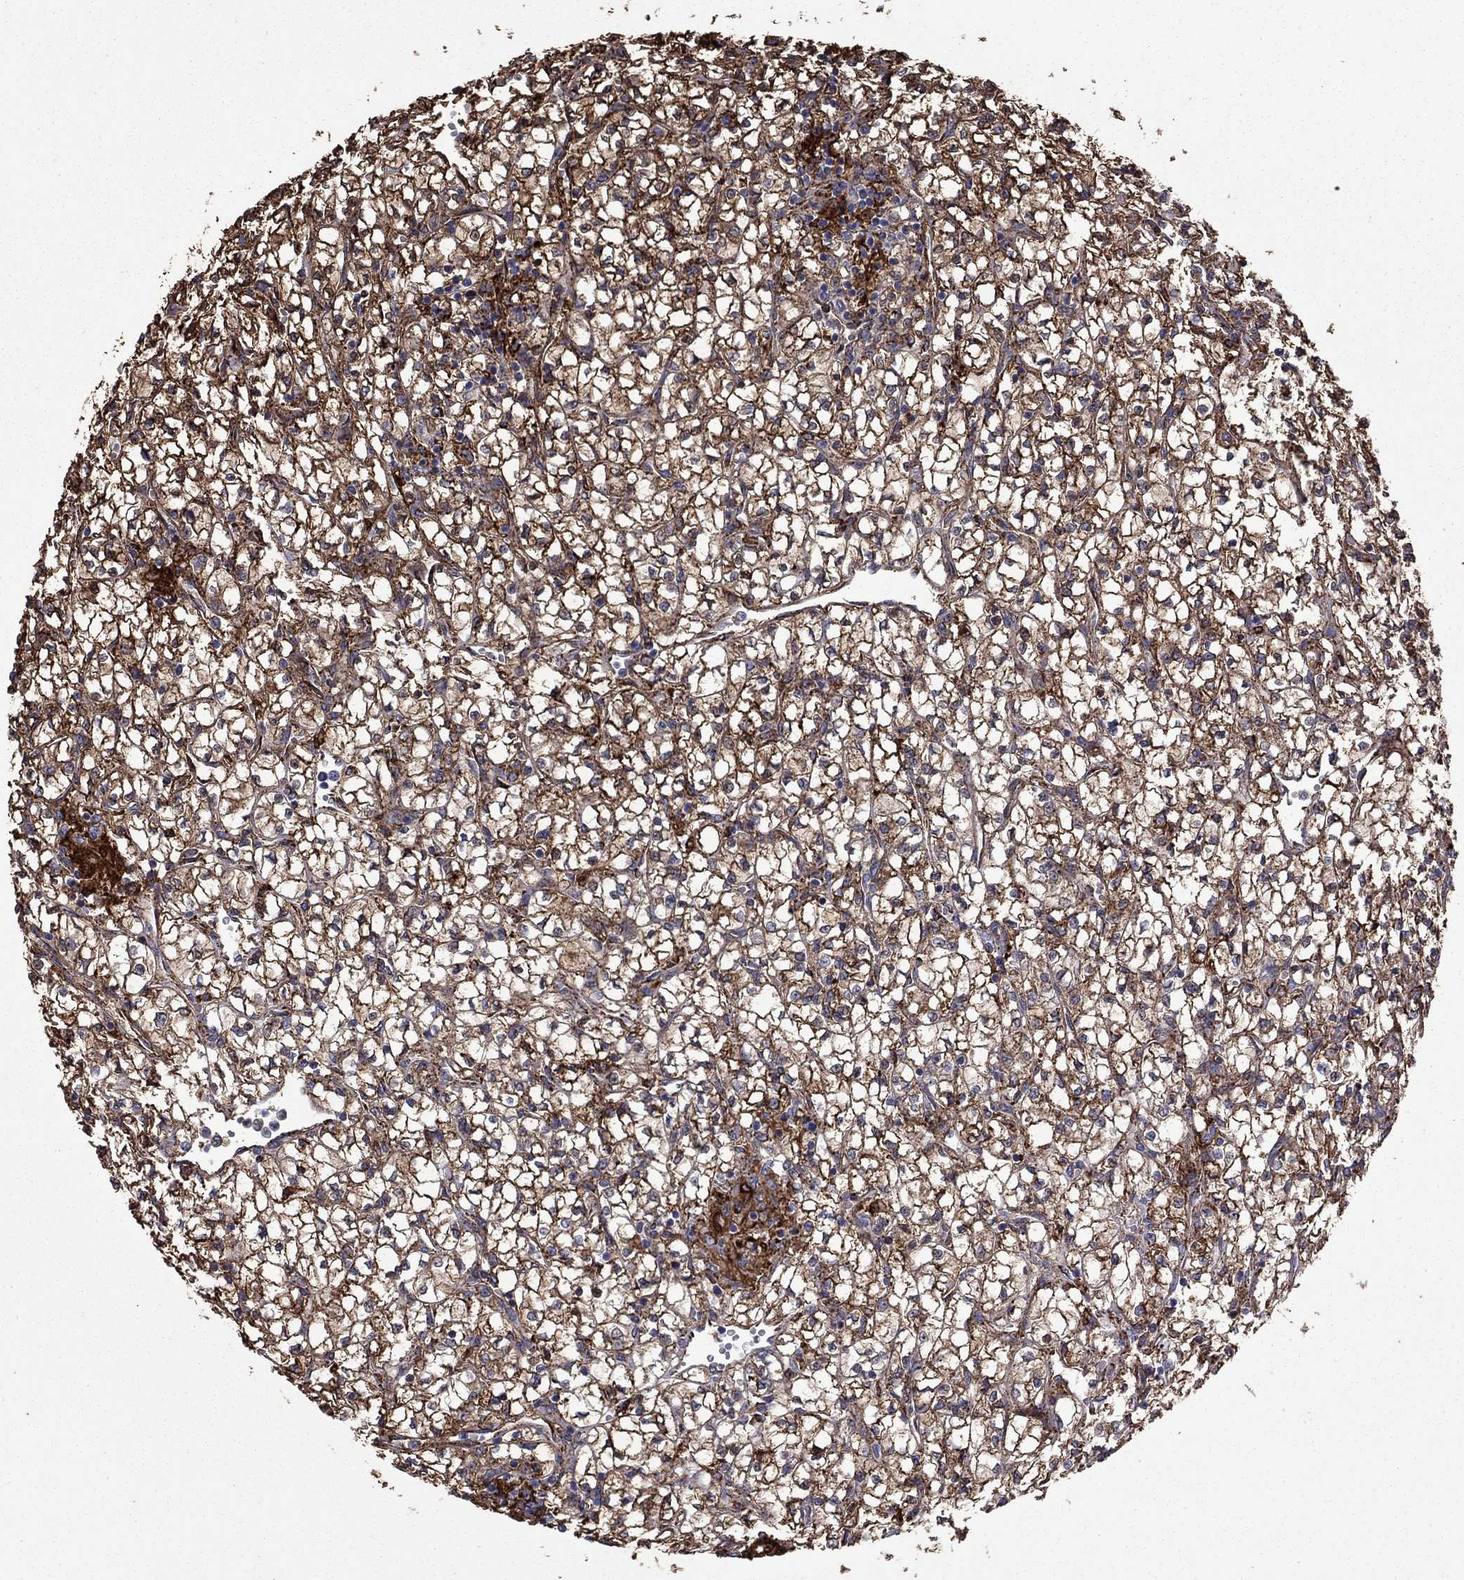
{"staining": {"intensity": "strong", "quantity": ">75%", "location": "cytoplasmic/membranous"}, "tissue": "renal cancer", "cell_type": "Tumor cells", "image_type": "cancer", "snomed": [{"axis": "morphology", "description": "Adenocarcinoma, NOS"}, {"axis": "topography", "description": "Kidney"}], "caption": "Strong cytoplasmic/membranous staining is identified in approximately >75% of tumor cells in renal cancer (adenocarcinoma). Using DAB (brown) and hematoxylin (blue) stains, captured at high magnification using brightfield microscopy.", "gene": "PLAU", "patient": {"sex": "female", "age": 64}}